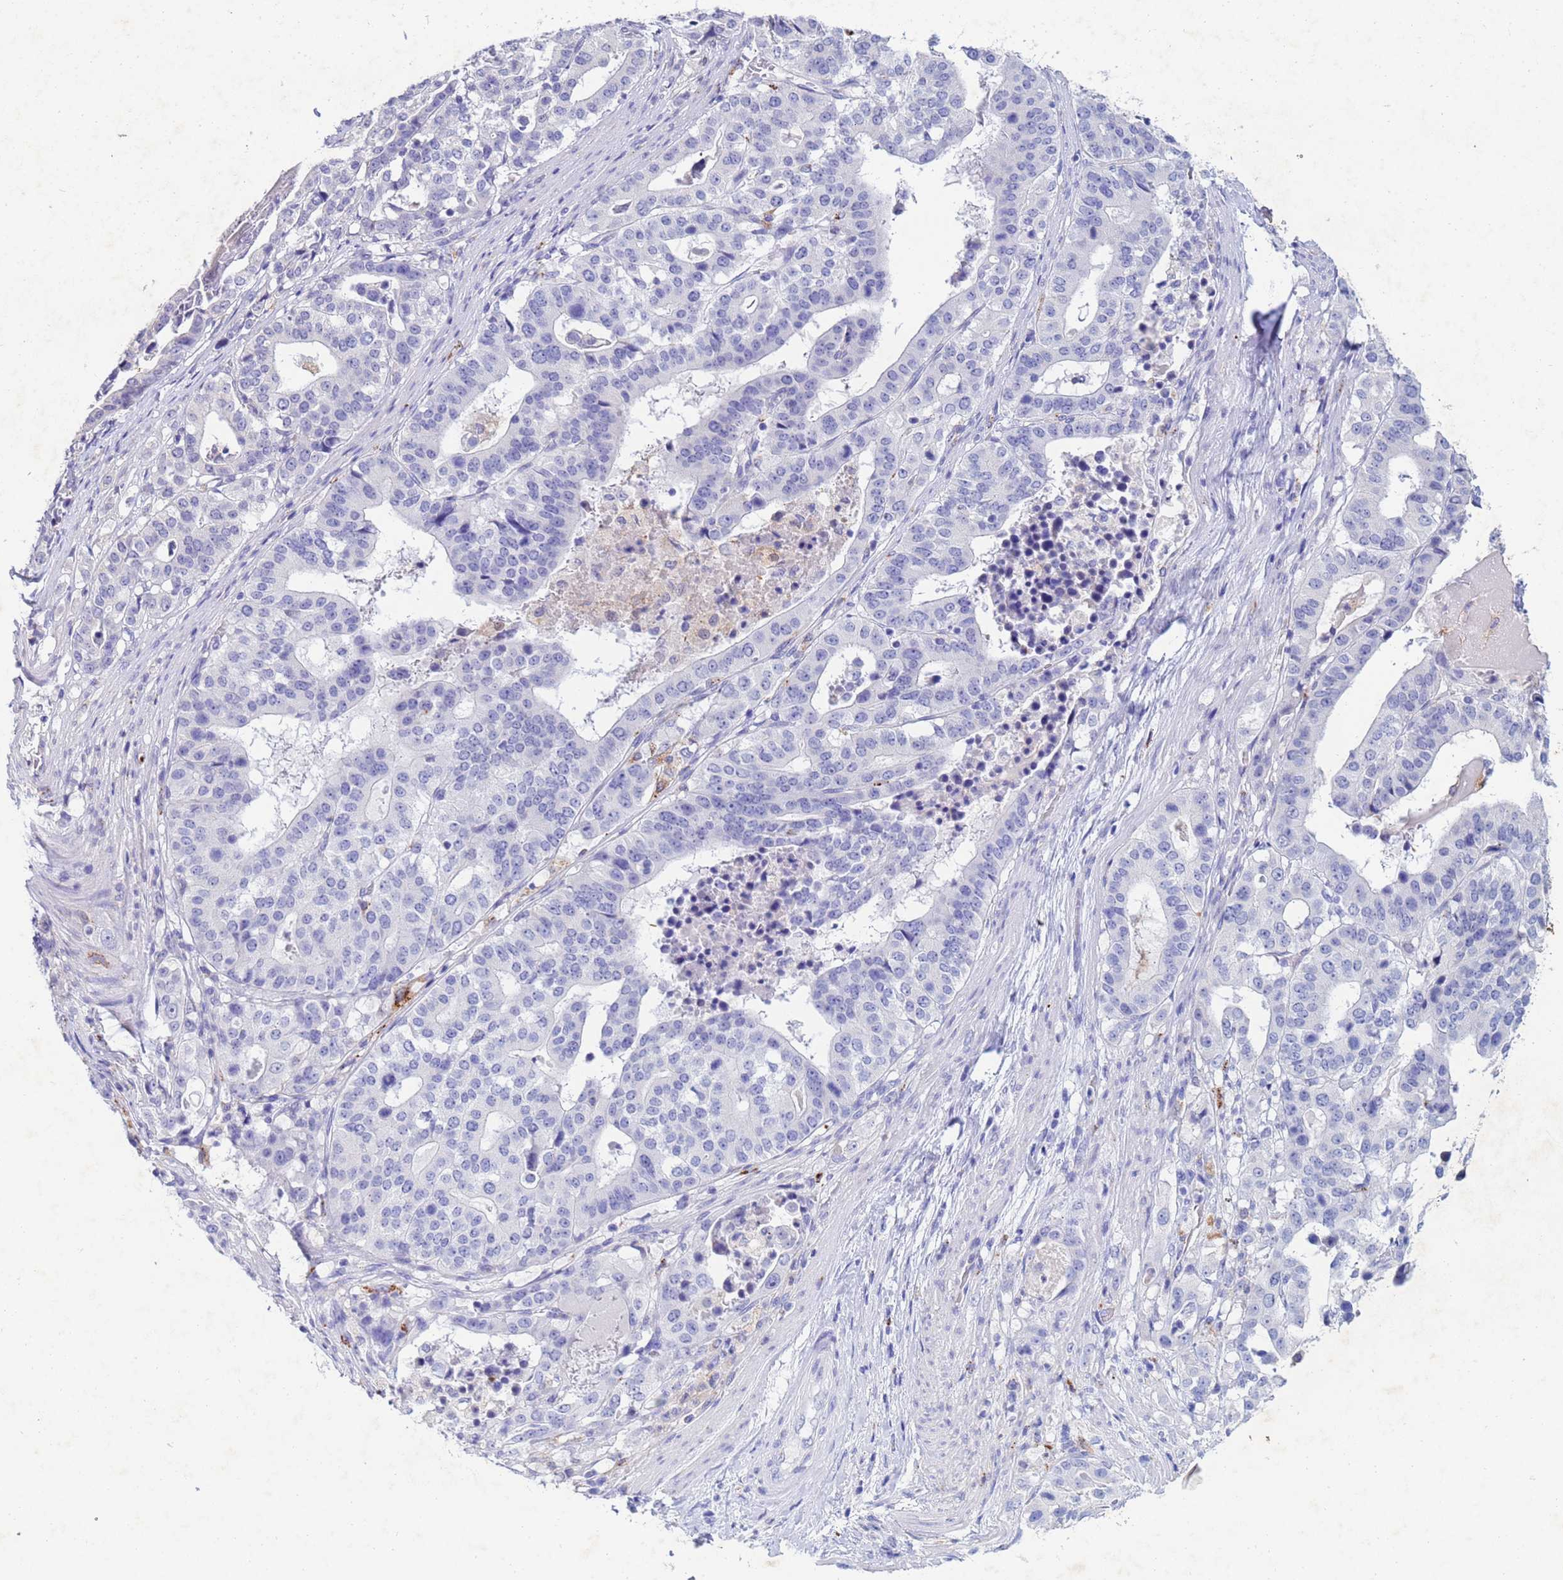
{"staining": {"intensity": "negative", "quantity": "none", "location": "none"}, "tissue": "stomach cancer", "cell_type": "Tumor cells", "image_type": "cancer", "snomed": [{"axis": "morphology", "description": "Adenocarcinoma, NOS"}, {"axis": "topography", "description": "Stomach"}], "caption": "A high-resolution image shows IHC staining of stomach cancer (adenocarcinoma), which reveals no significant staining in tumor cells.", "gene": "CSTB", "patient": {"sex": "male", "age": 48}}